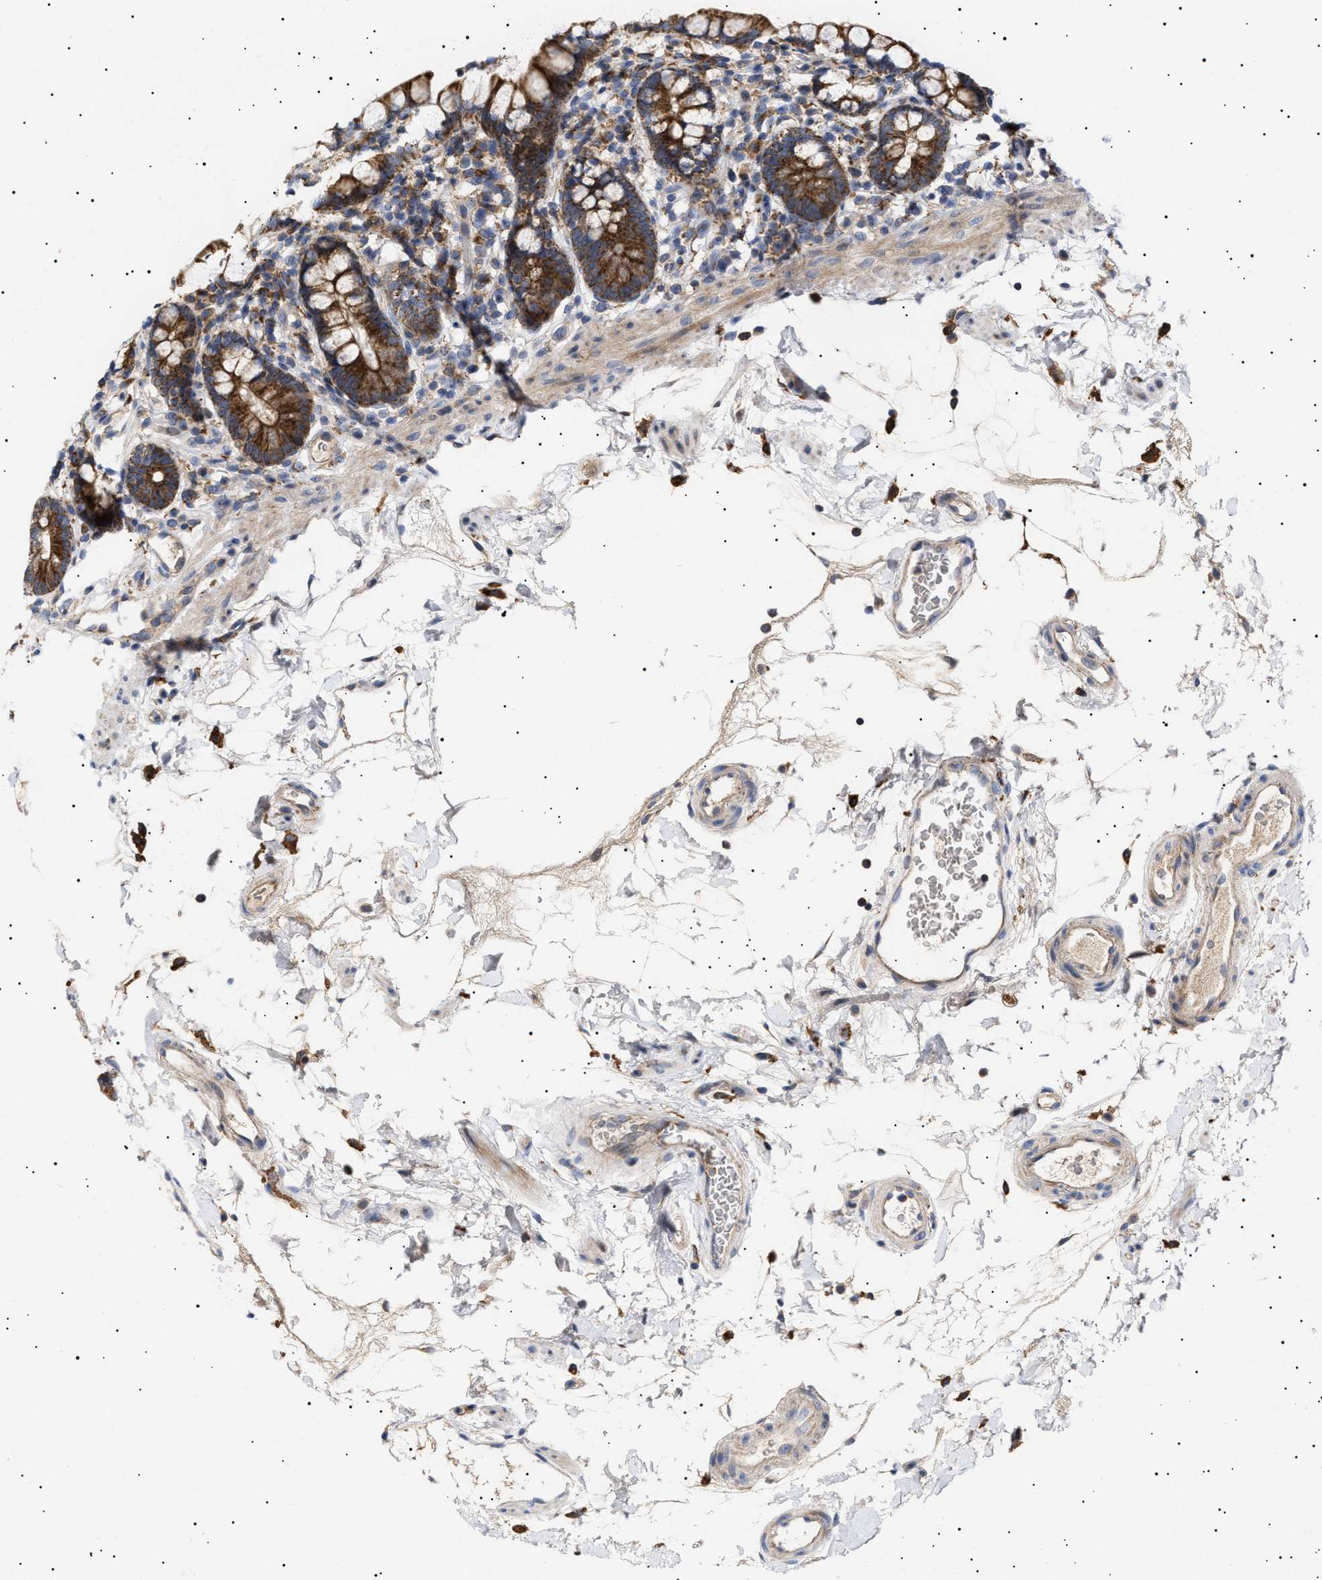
{"staining": {"intensity": "strong", "quantity": ">75%", "location": "cytoplasmic/membranous"}, "tissue": "small intestine", "cell_type": "Glandular cells", "image_type": "normal", "snomed": [{"axis": "morphology", "description": "Normal tissue, NOS"}, {"axis": "topography", "description": "Small intestine"}], "caption": "This histopathology image reveals IHC staining of benign small intestine, with high strong cytoplasmic/membranous positivity in about >75% of glandular cells.", "gene": "MRPL10", "patient": {"sex": "female", "age": 84}}